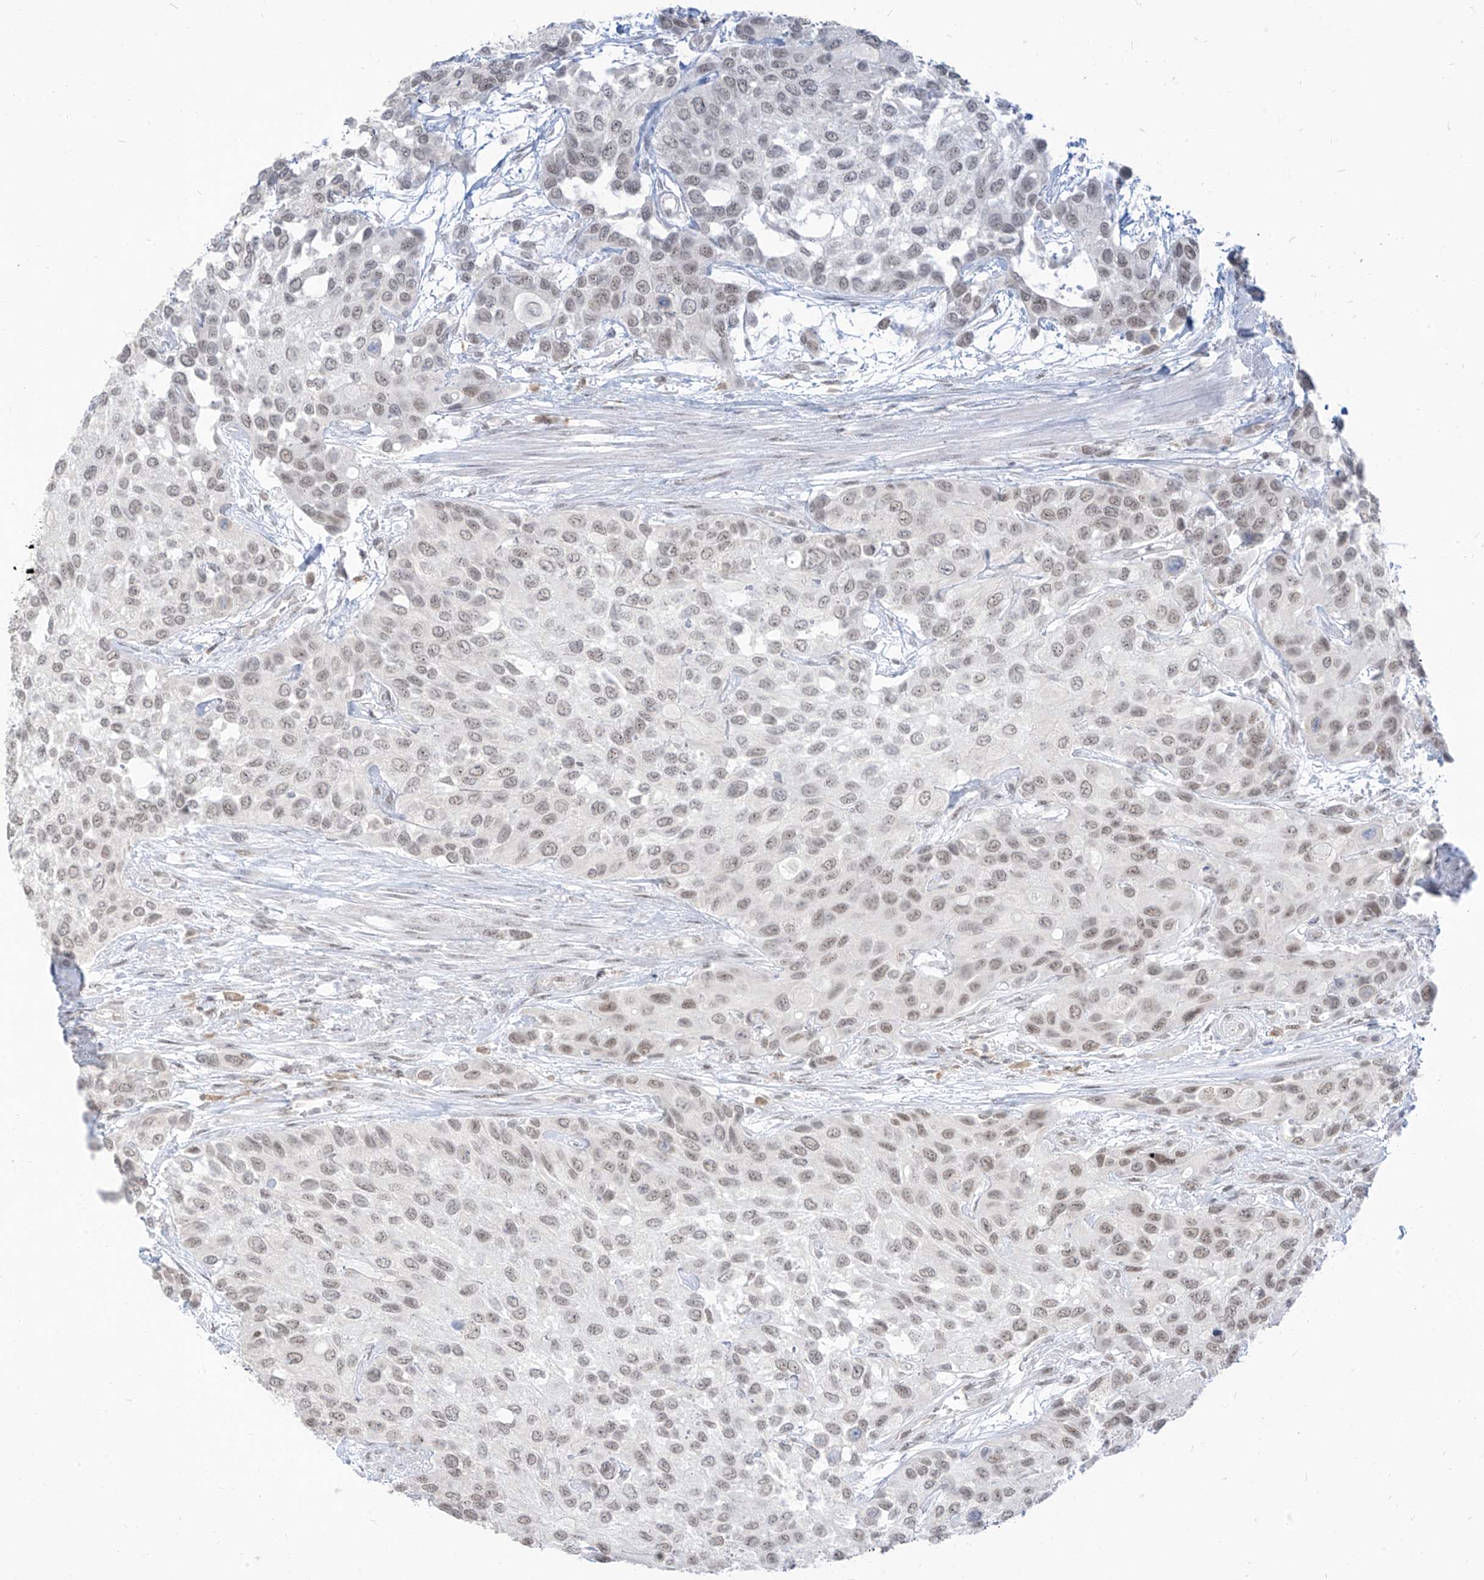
{"staining": {"intensity": "weak", "quantity": "25%-75%", "location": "nuclear"}, "tissue": "urothelial cancer", "cell_type": "Tumor cells", "image_type": "cancer", "snomed": [{"axis": "morphology", "description": "Normal tissue, NOS"}, {"axis": "morphology", "description": "Urothelial carcinoma, High grade"}, {"axis": "topography", "description": "Vascular tissue"}, {"axis": "topography", "description": "Urinary bladder"}], "caption": "Urothelial cancer was stained to show a protein in brown. There is low levels of weak nuclear staining in approximately 25%-75% of tumor cells.", "gene": "SUPT5H", "patient": {"sex": "female", "age": 56}}